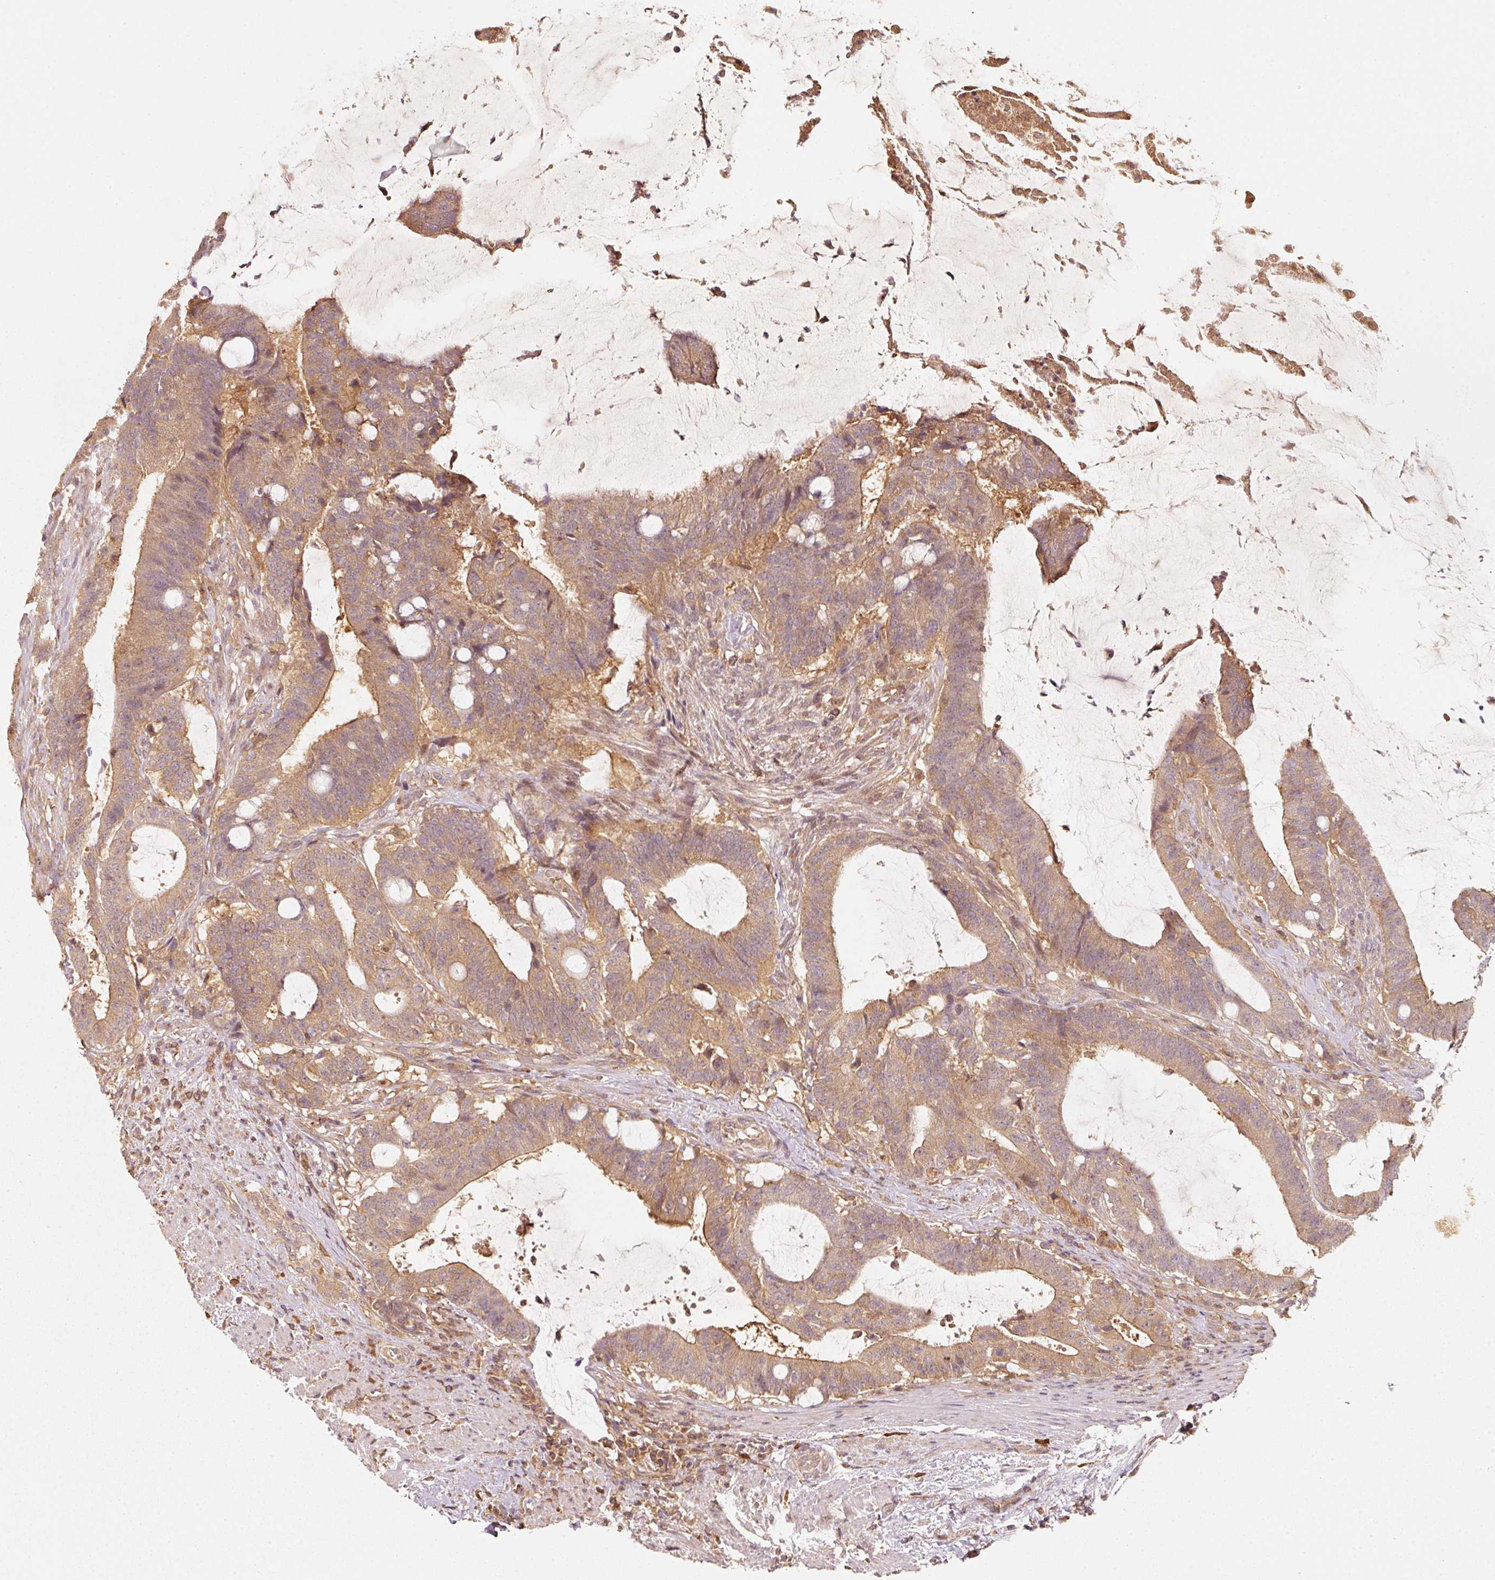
{"staining": {"intensity": "moderate", "quantity": ">75%", "location": "cytoplasmic/membranous"}, "tissue": "colorectal cancer", "cell_type": "Tumor cells", "image_type": "cancer", "snomed": [{"axis": "morphology", "description": "Adenocarcinoma, NOS"}, {"axis": "topography", "description": "Colon"}], "caption": "Brown immunohistochemical staining in human colorectal adenocarcinoma demonstrates moderate cytoplasmic/membranous staining in about >75% of tumor cells.", "gene": "RRAS2", "patient": {"sex": "female", "age": 43}}